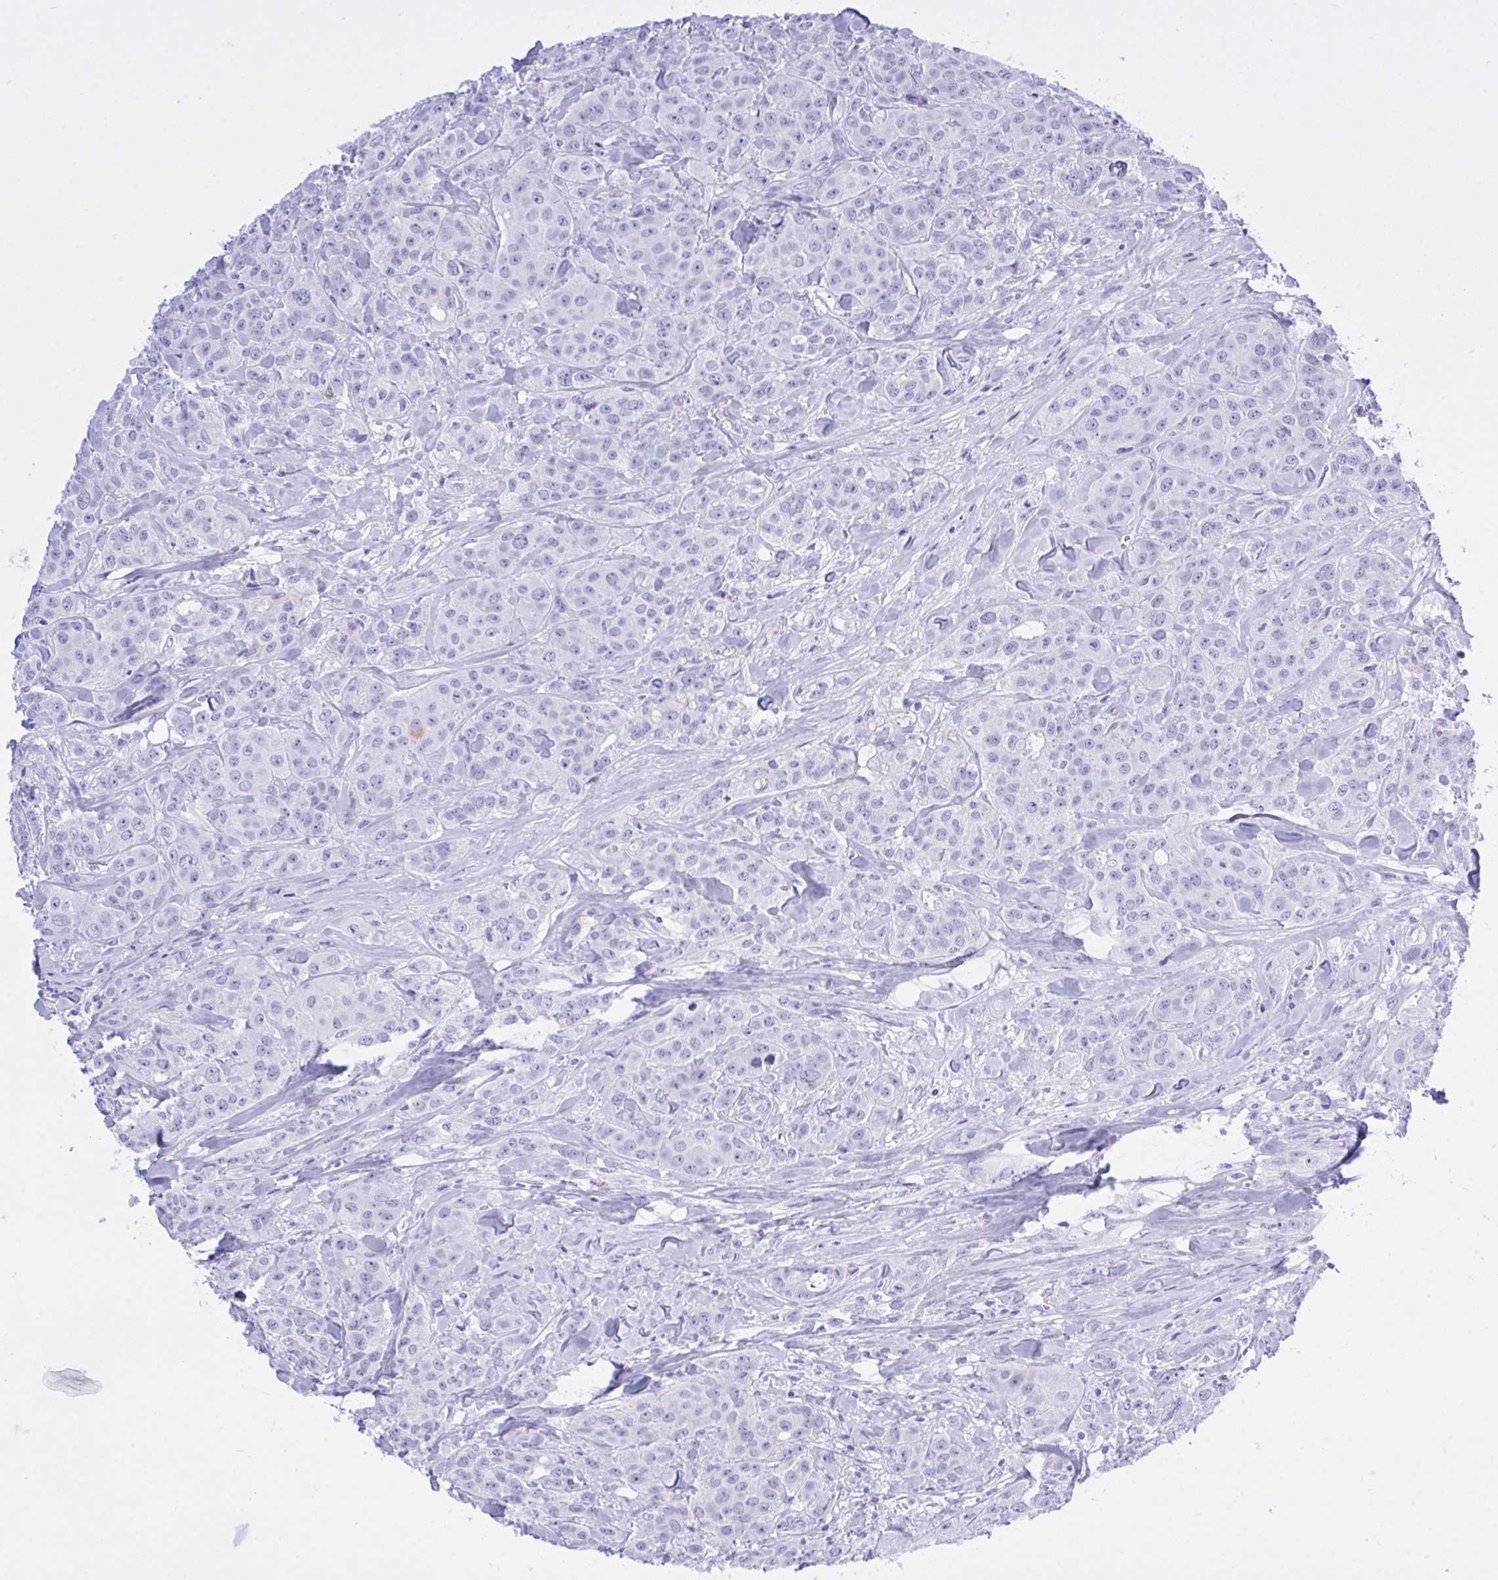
{"staining": {"intensity": "negative", "quantity": "none", "location": "none"}, "tissue": "breast cancer", "cell_type": "Tumor cells", "image_type": "cancer", "snomed": [{"axis": "morphology", "description": "Normal tissue, NOS"}, {"axis": "morphology", "description": "Duct carcinoma"}, {"axis": "topography", "description": "Breast"}], "caption": "Immunohistochemistry of human breast cancer (intraductal carcinoma) displays no expression in tumor cells.", "gene": "BEX5", "patient": {"sex": "female", "age": 43}}